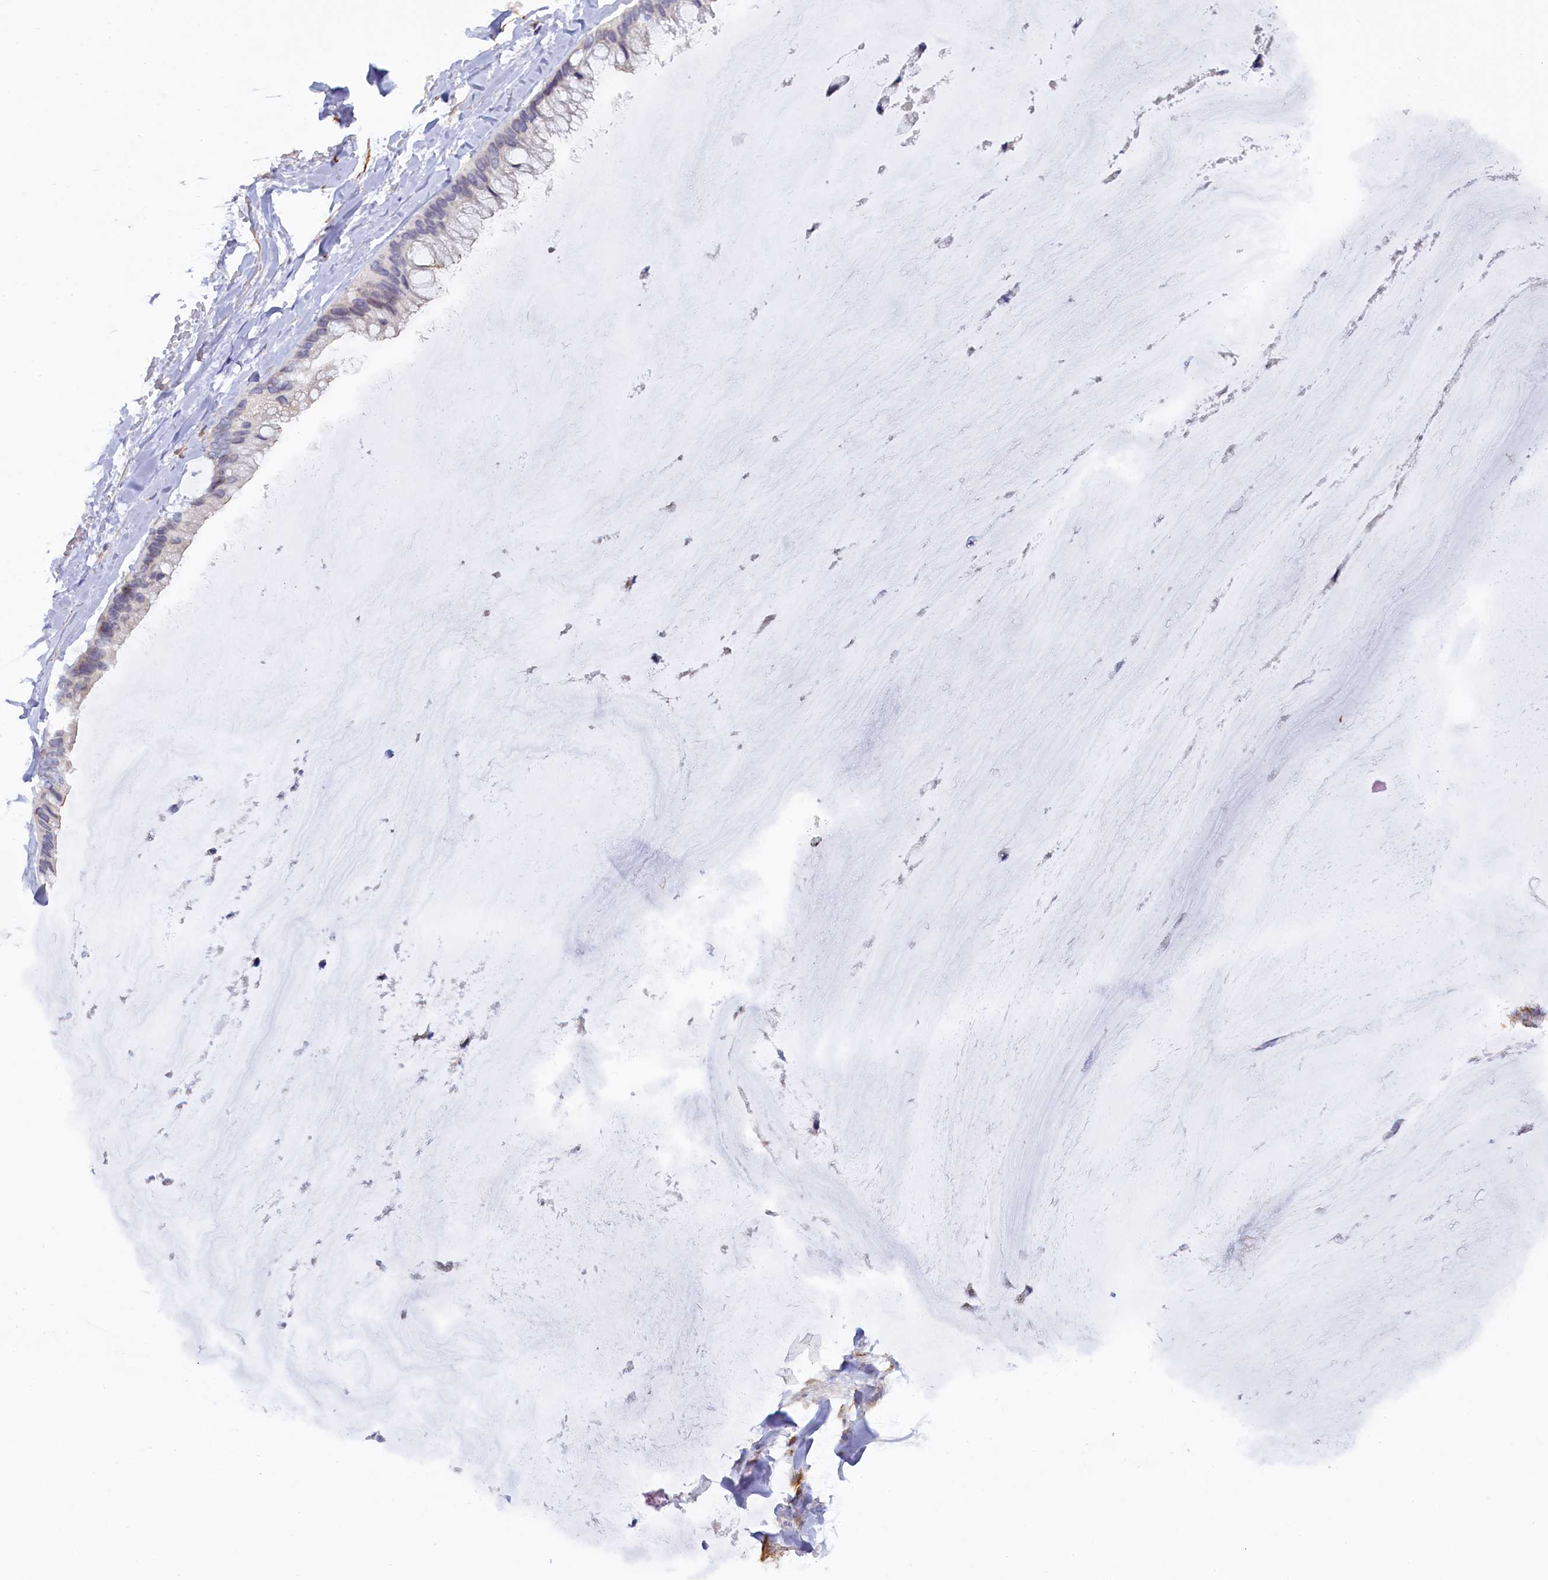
{"staining": {"intensity": "negative", "quantity": "none", "location": "none"}, "tissue": "ovarian cancer", "cell_type": "Tumor cells", "image_type": "cancer", "snomed": [{"axis": "morphology", "description": "Cystadenocarcinoma, mucinous, NOS"}, {"axis": "topography", "description": "Ovary"}], "caption": "Tumor cells show no significant expression in mucinous cystadenocarcinoma (ovarian).", "gene": "POGLUT3", "patient": {"sex": "female", "age": 39}}